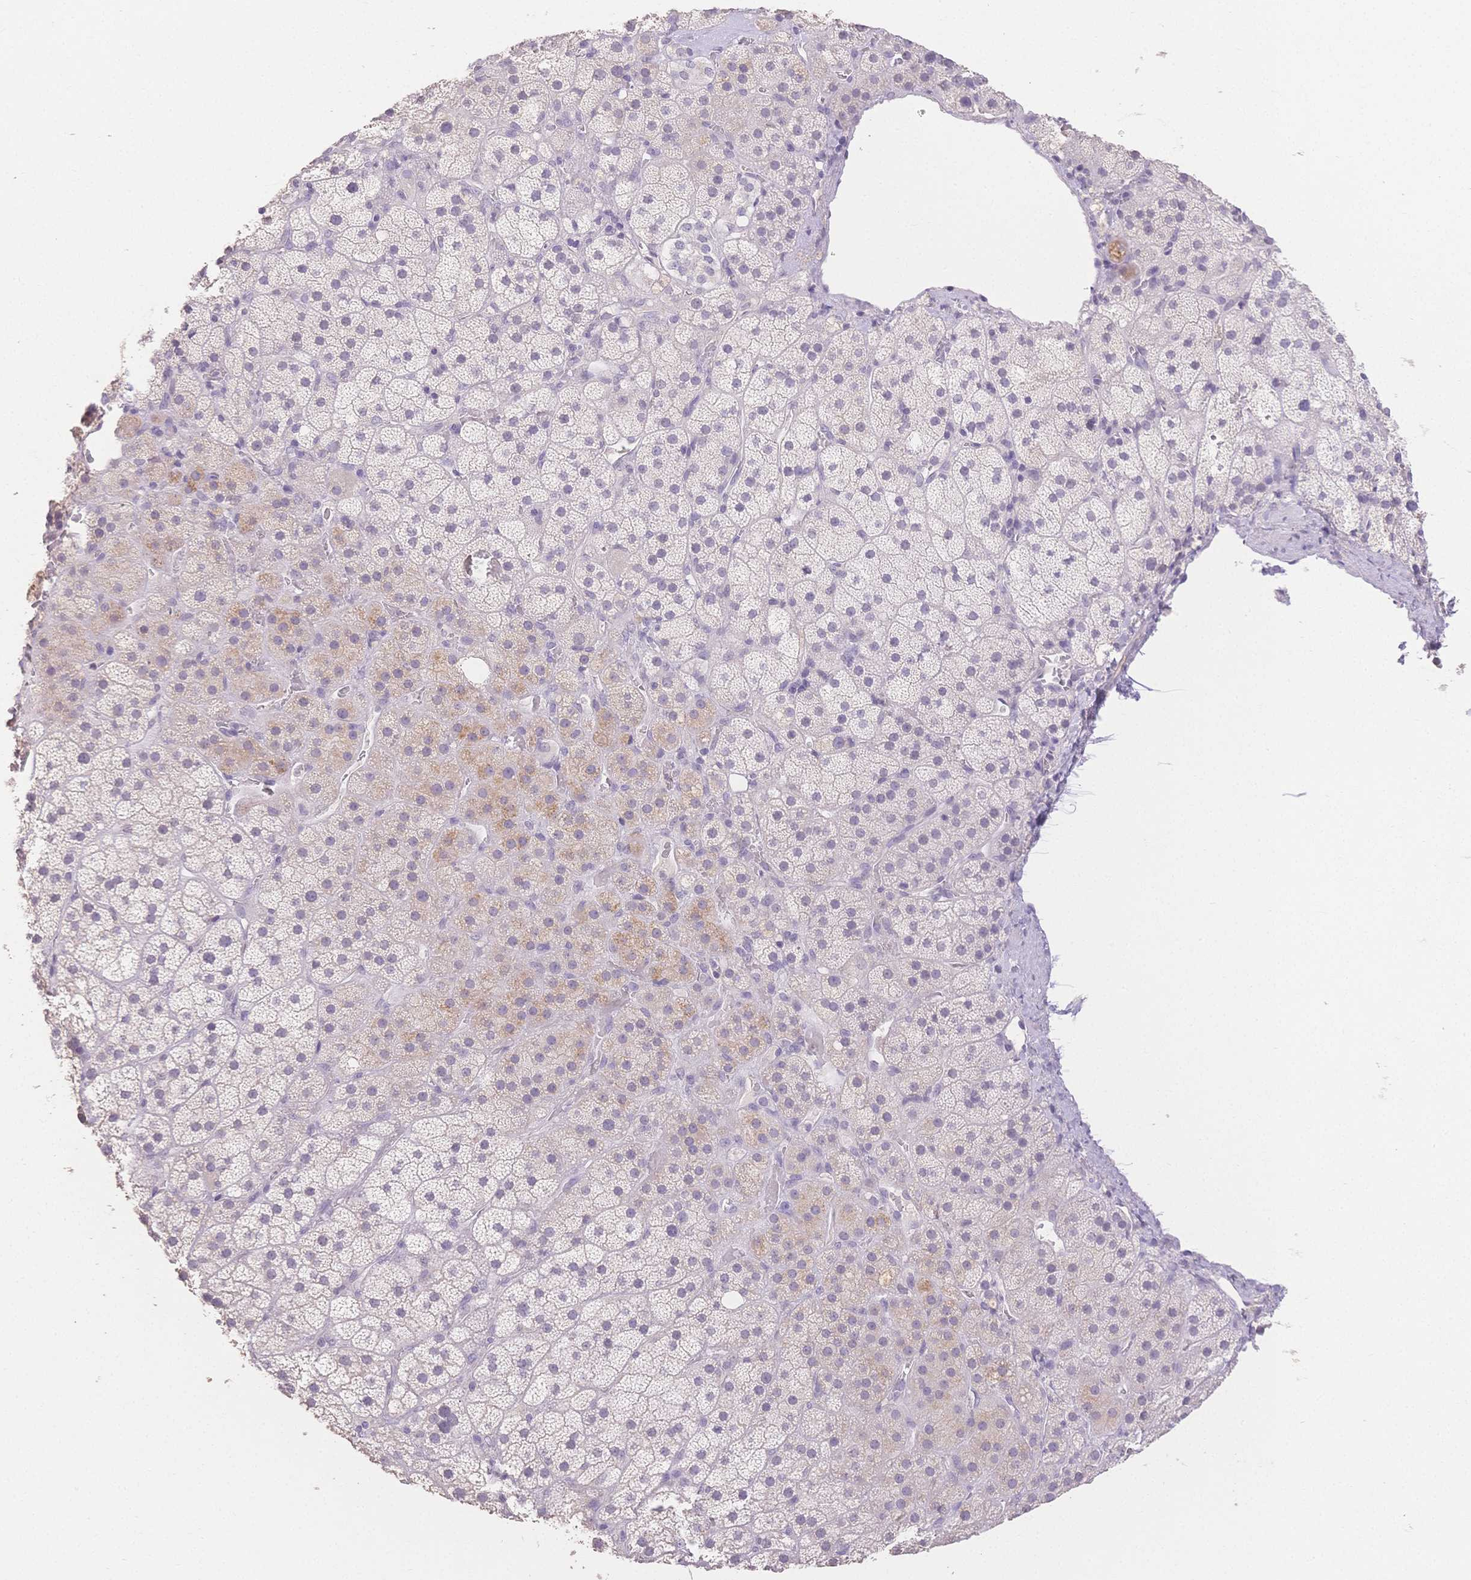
{"staining": {"intensity": "weak", "quantity": "<25%", "location": "cytoplasmic/membranous"}, "tissue": "adrenal gland", "cell_type": "Glandular cells", "image_type": "normal", "snomed": [{"axis": "morphology", "description": "Normal tissue, NOS"}, {"axis": "topography", "description": "Adrenal gland"}], "caption": "Adrenal gland was stained to show a protein in brown. There is no significant expression in glandular cells. (Brightfield microscopy of DAB immunohistochemistry (IHC) at high magnification).", "gene": "SUV39H2", "patient": {"sex": "male", "age": 57}}